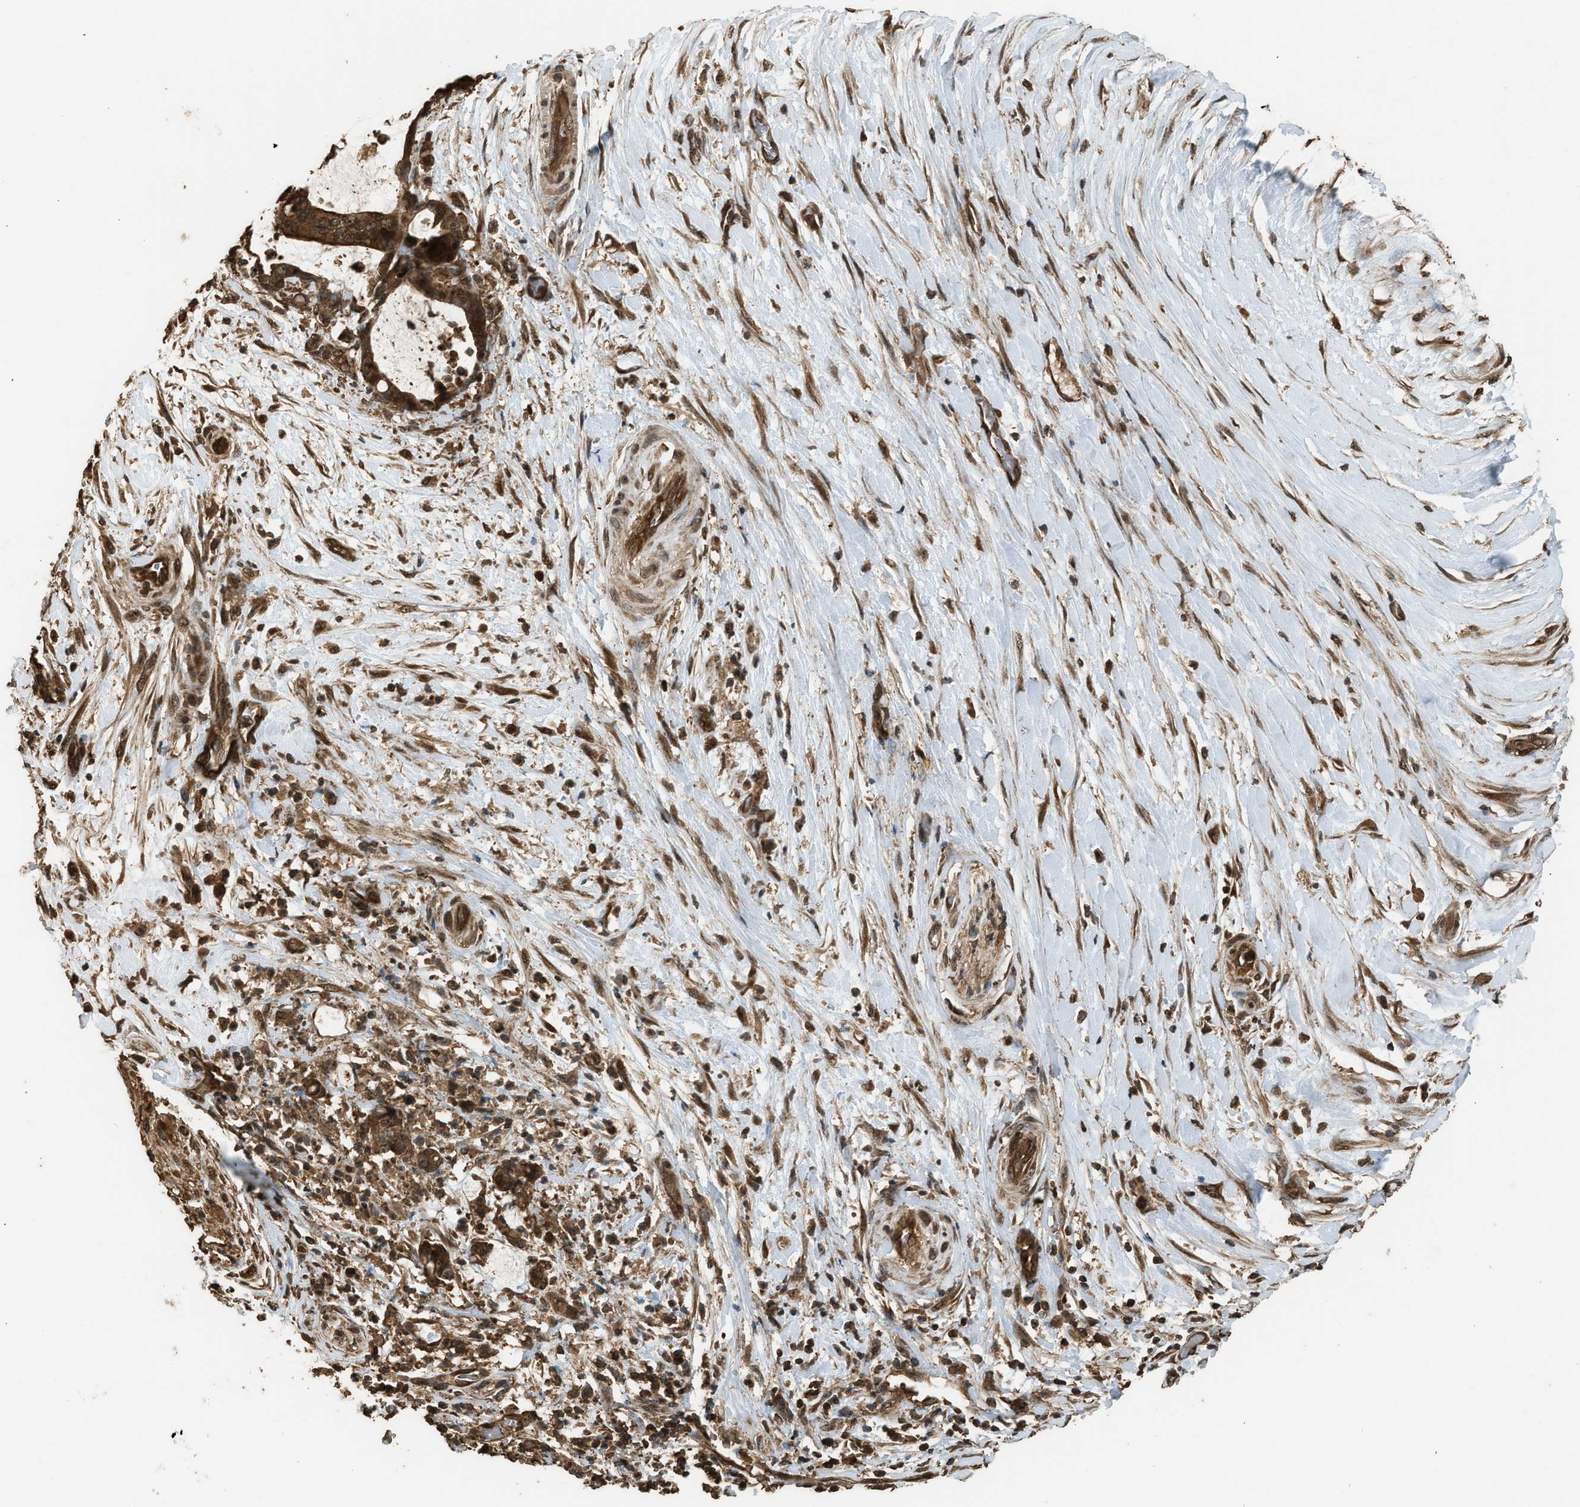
{"staining": {"intensity": "strong", "quantity": ">75%", "location": "cytoplasmic/membranous"}, "tissue": "liver cancer", "cell_type": "Tumor cells", "image_type": "cancer", "snomed": [{"axis": "morphology", "description": "Normal tissue, NOS"}, {"axis": "morphology", "description": "Cholangiocarcinoma"}, {"axis": "topography", "description": "Liver"}, {"axis": "topography", "description": "Peripheral nerve tissue"}], "caption": "Tumor cells show strong cytoplasmic/membranous positivity in approximately >75% of cells in liver cholangiocarcinoma.", "gene": "MYBL2", "patient": {"sex": "female", "age": 73}}